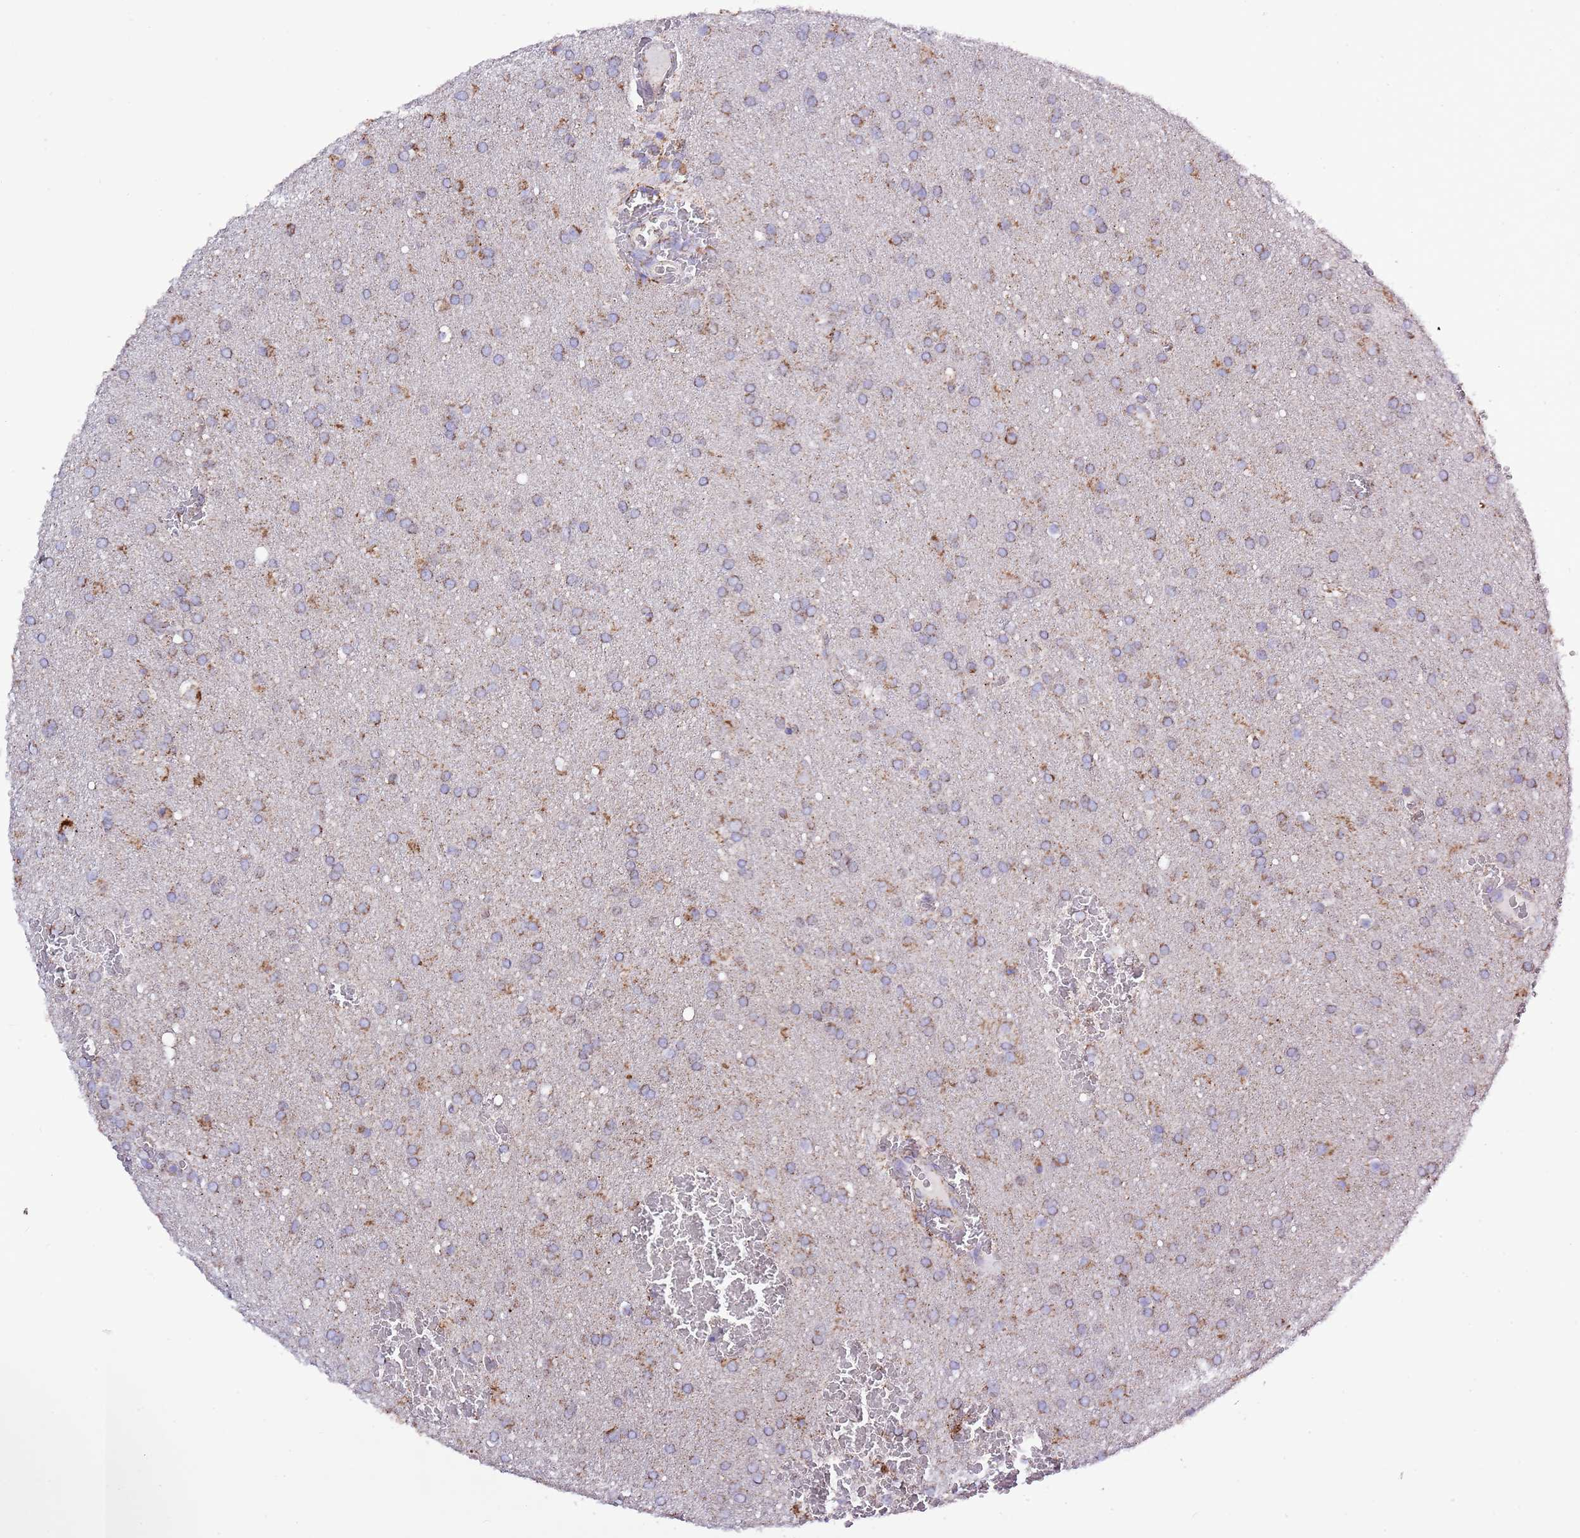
{"staining": {"intensity": "weak", "quantity": "<25%", "location": "cytoplasmic/membranous"}, "tissue": "glioma", "cell_type": "Tumor cells", "image_type": "cancer", "snomed": [{"axis": "morphology", "description": "Glioma, malignant, Low grade"}, {"axis": "topography", "description": "Brain"}], "caption": "The immunohistochemistry histopathology image has no significant expression in tumor cells of glioma tissue.", "gene": "TEKTIP1", "patient": {"sex": "female", "age": 32}}